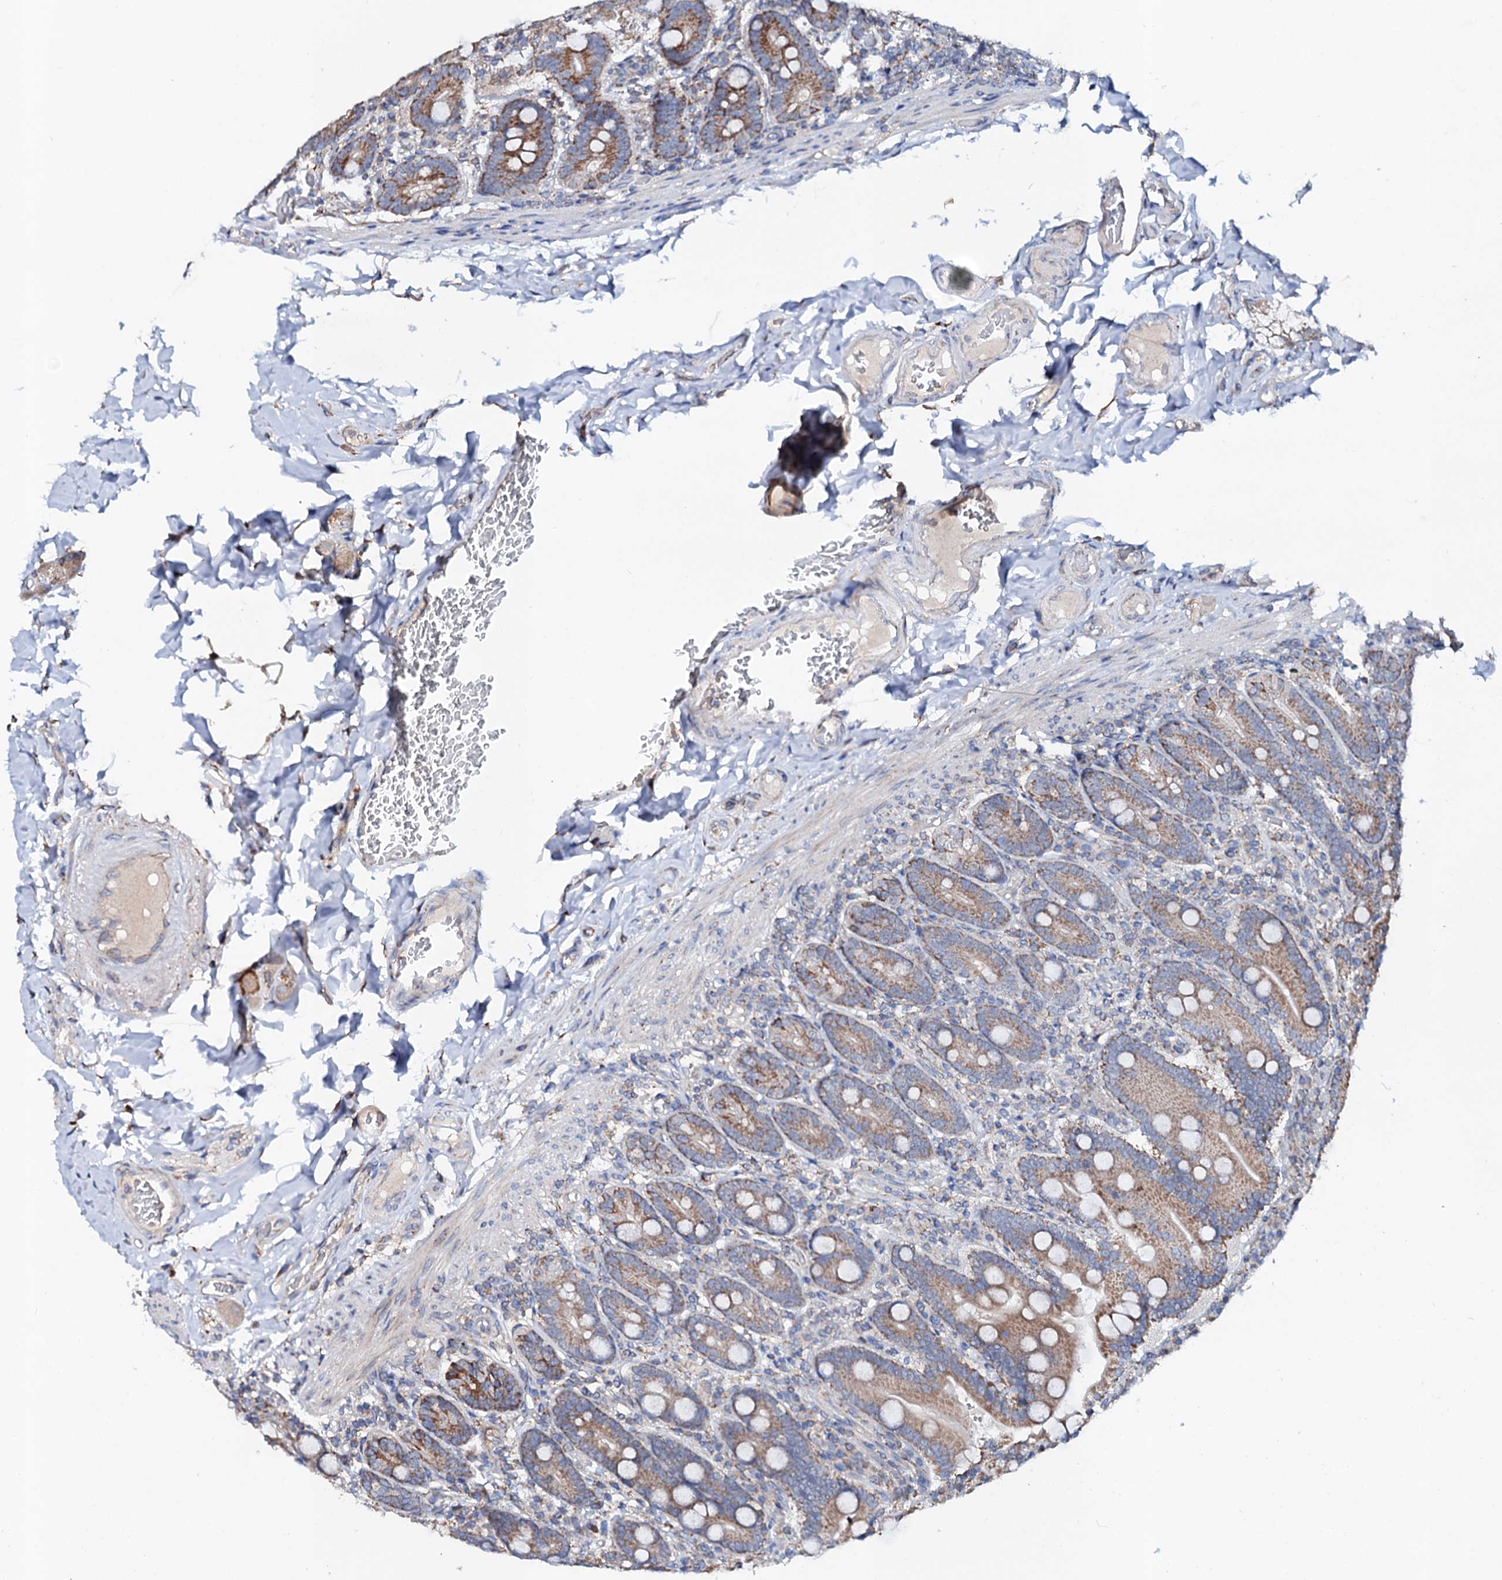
{"staining": {"intensity": "moderate", "quantity": ">75%", "location": "cytoplasmic/membranous"}, "tissue": "duodenum", "cell_type": "Glandular cells", "image_type": "normal", "snomed": [{"axis": "morphology", "description": "Normal tissue, NOS"}, {"axis": "topography", "description": "Duodenum"}], "caption": "Immunohistochemistry (IHC) staining of unremarkable duodenum, which shows medium levels of moderate cytoplasmic/membranous staining in about >75% of glandular cells indicating moderate cytoplasmic/membranous protein staining. The staining was performed using DAB (3,3'-diaminobenzidine) (brown) for protein detection and nuclei were counterstained in hematoxylin (blue).", "gene": "UBE3C", "patient": {"sex": "female", "age": 62}}